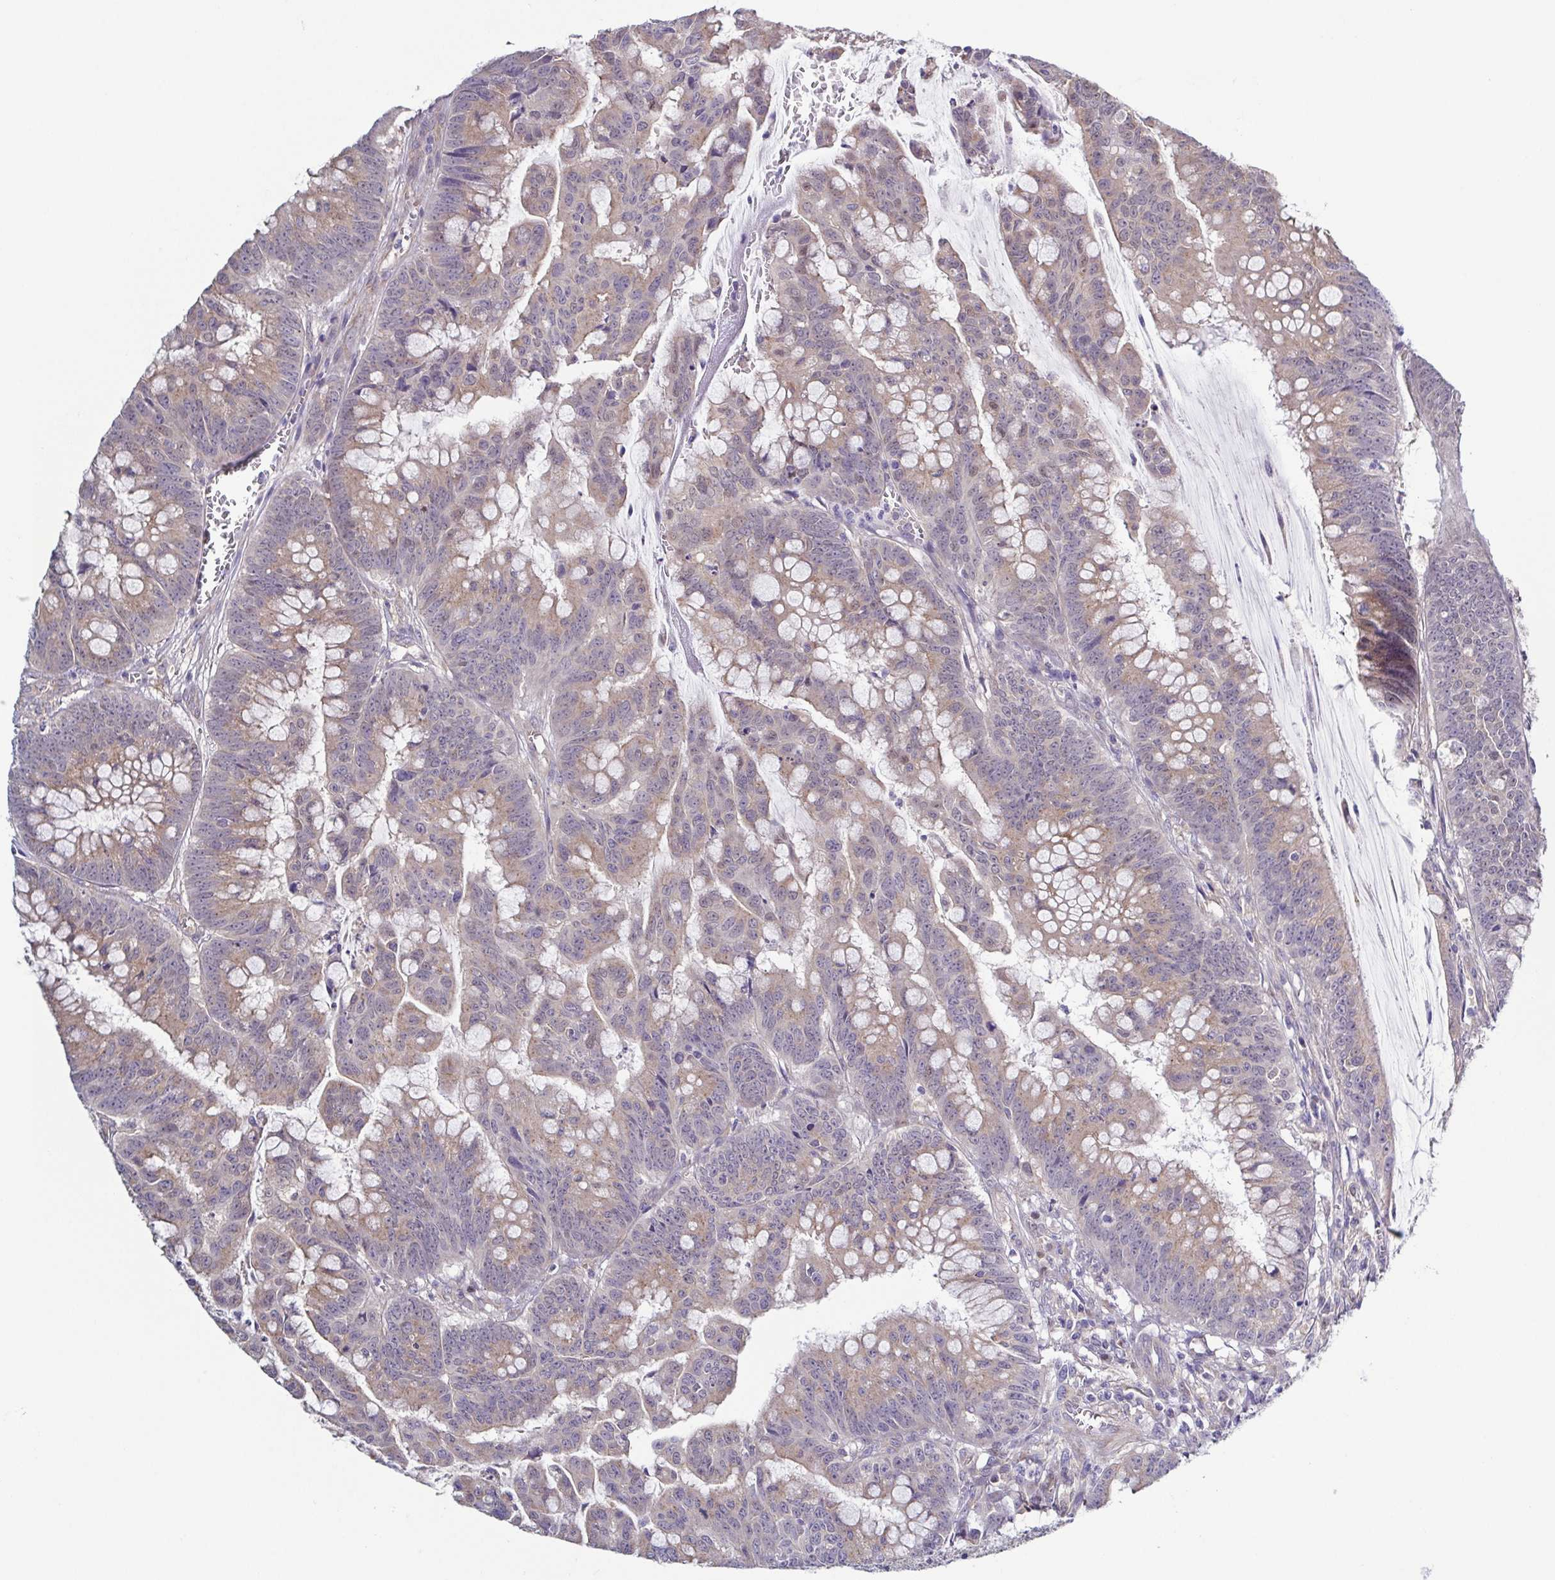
{"staining": {"intensity": "weak", "quantity": "<25%", "location": "cytoplasmic/membranous"}, "tissue": "colorectal cancer", "cell_type": "Tumor cells", "image_type": "cancer", "snomed": [{"axis": "morphology", "description": "Adenocarcinoma, NOS"}, {"axis": "topography", "description": "Colon"}], "caption": "Micrograph shows no protein staining in tumor cells of adenocarcinoma (colorectal) tissue. The staining is performed using DAB (3,3'-diaminobenzidine) brown chromogen with nuclei counter-stained in using hematoxylin.", "gene": "UBE2Q1", "patient": {"sex": "male", "age": 62}}